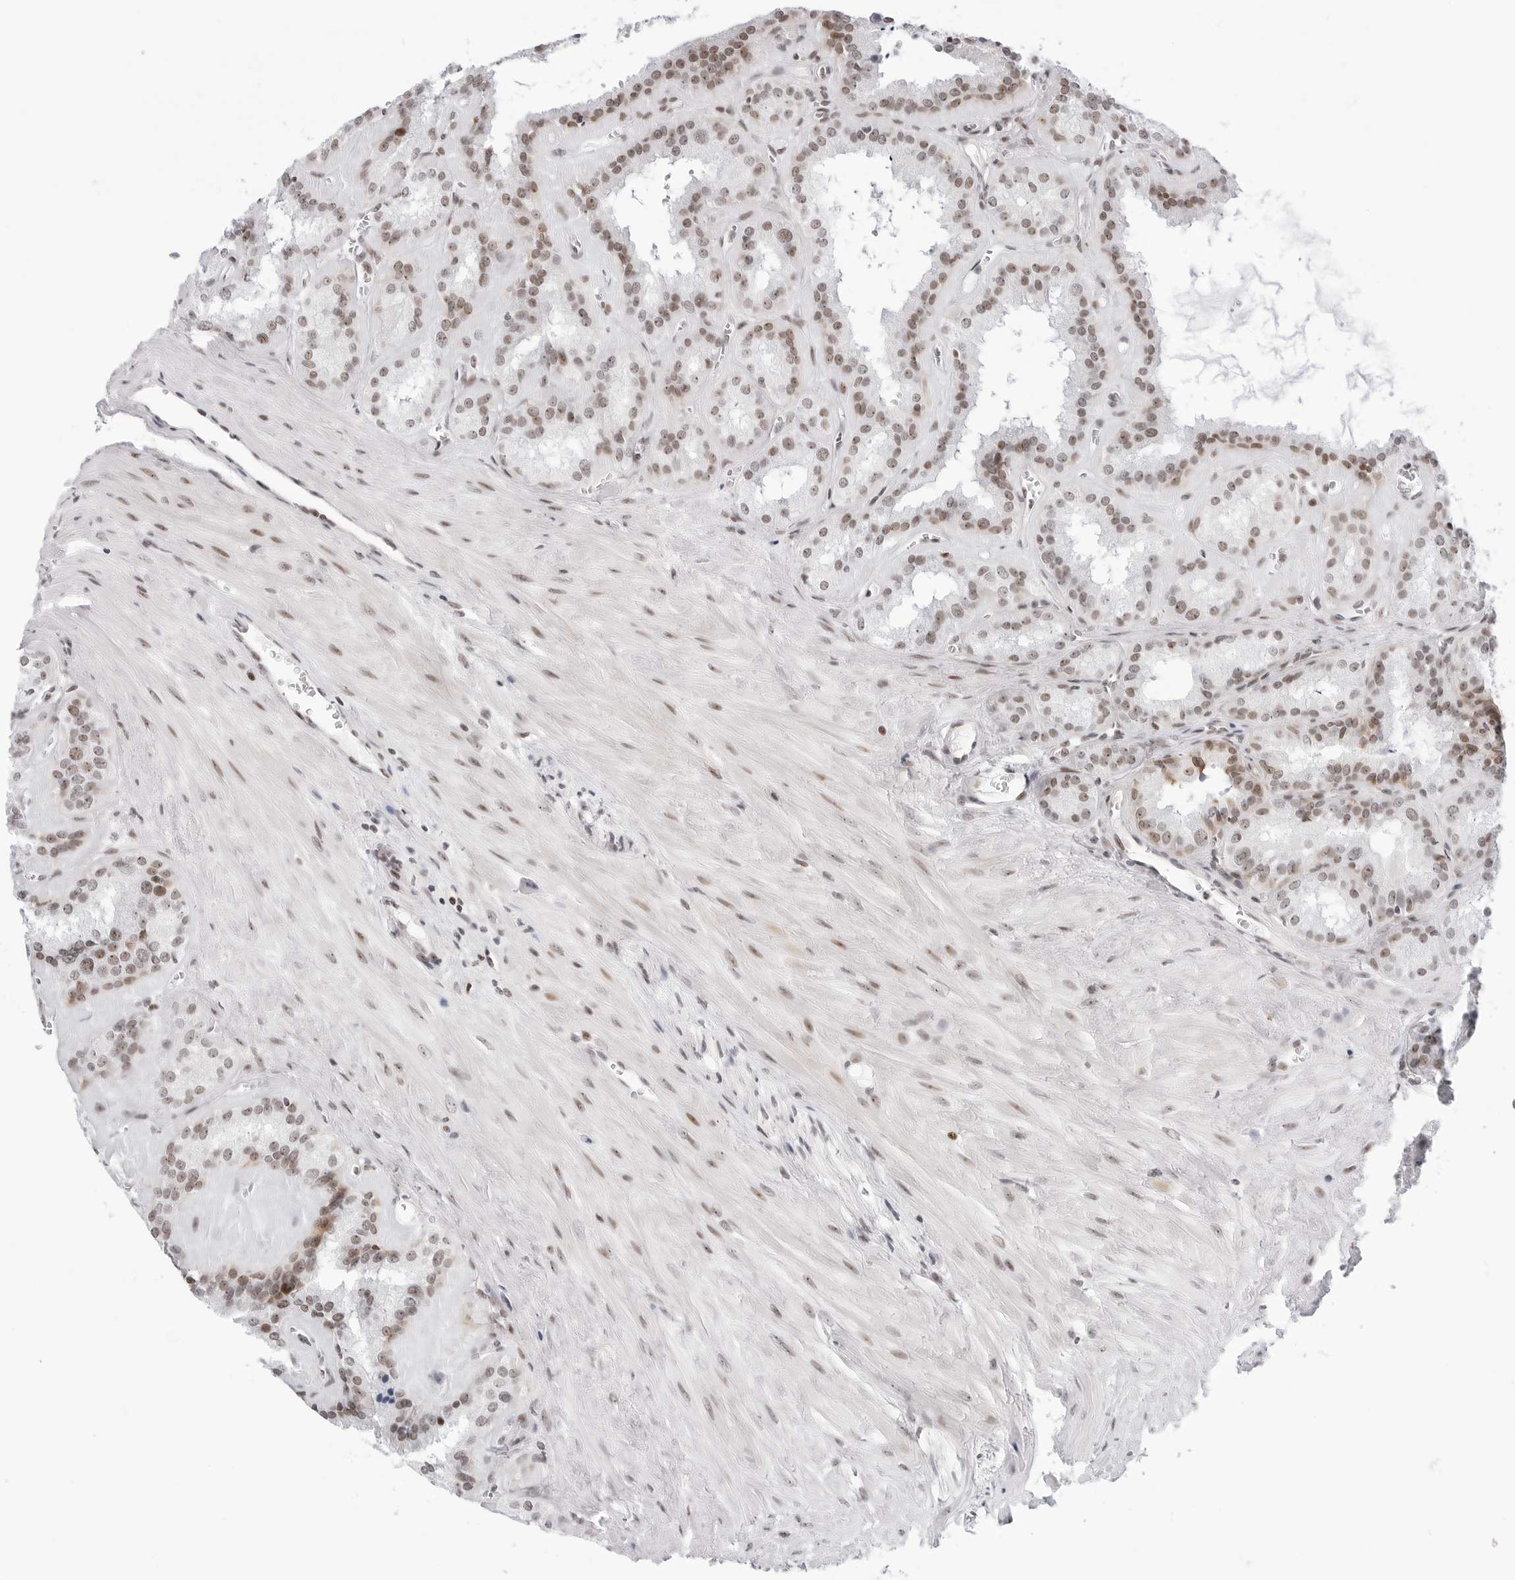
{"staining": {"intensity": "moderate", "quantity": ">75%", "location": "cytoplasmic/membranous,nuclear"}, "tissue": "seminal vesicle", "cell_type": "Glandular cells", "image_type": "normal", "snomed": [{"axis": "morphology", "description": "Normal tissue, NOS"}, {"axis": "topography", "description": "Prostate"}, {"axis": "topography", "description": "Seminal veicle"}], "caption": "Immunohistochemical staining of normal seminal vesicle exhibits medium levels of moderate cytoplasmic/membranous,nuclear expression in about >75% of glandular cells.", "gene": "C1orf162", "patient": {"sex": "male", "age": 59}}